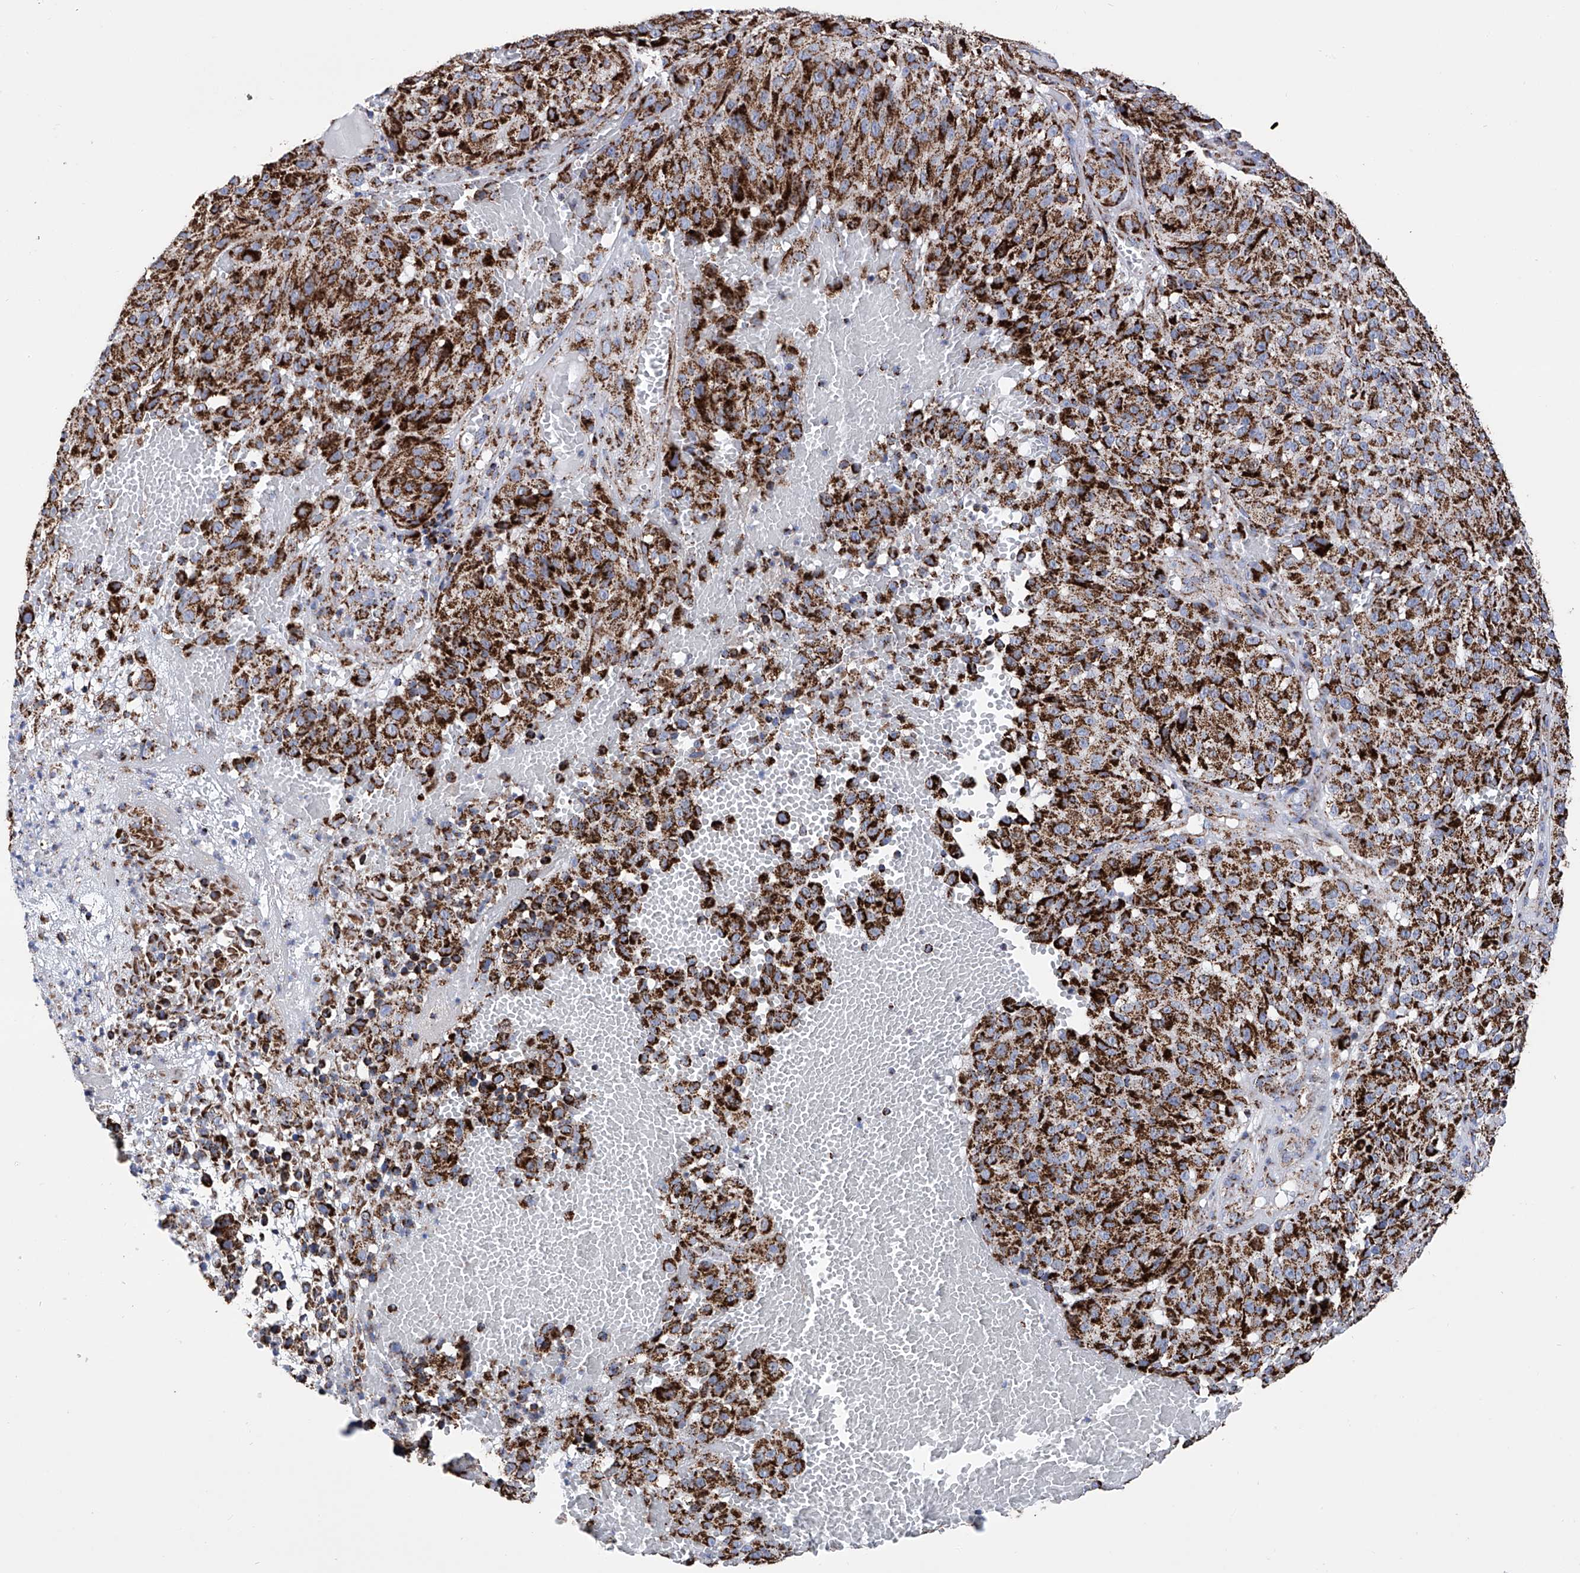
{"staining": {"intensity": "strong", "quantity": ">75%", "location": "cytoplasmic/membranous"}, "tissue": "melanoma", "cell_type": "Tumor cells", "image_type": "cancer", "snomed": [{"axis": "morphology", "description": "Malignant melanoma, NOS"}, {"axis": "topography", "description": "Skin"}], "caption": "High-power microscopy captured an immunohistochemistry (IHC) photomicrograph of malignant melanoma, revealing strong cytoplasmic/membranous staining in approximately >75% of tumor cells. (Stains: DAB in brown, nuclei in blue, Microscopy: brightfield microscopy at high magnification).", "gene": "ATP5PF", "patient": {"sex": "male", "age": 83}}